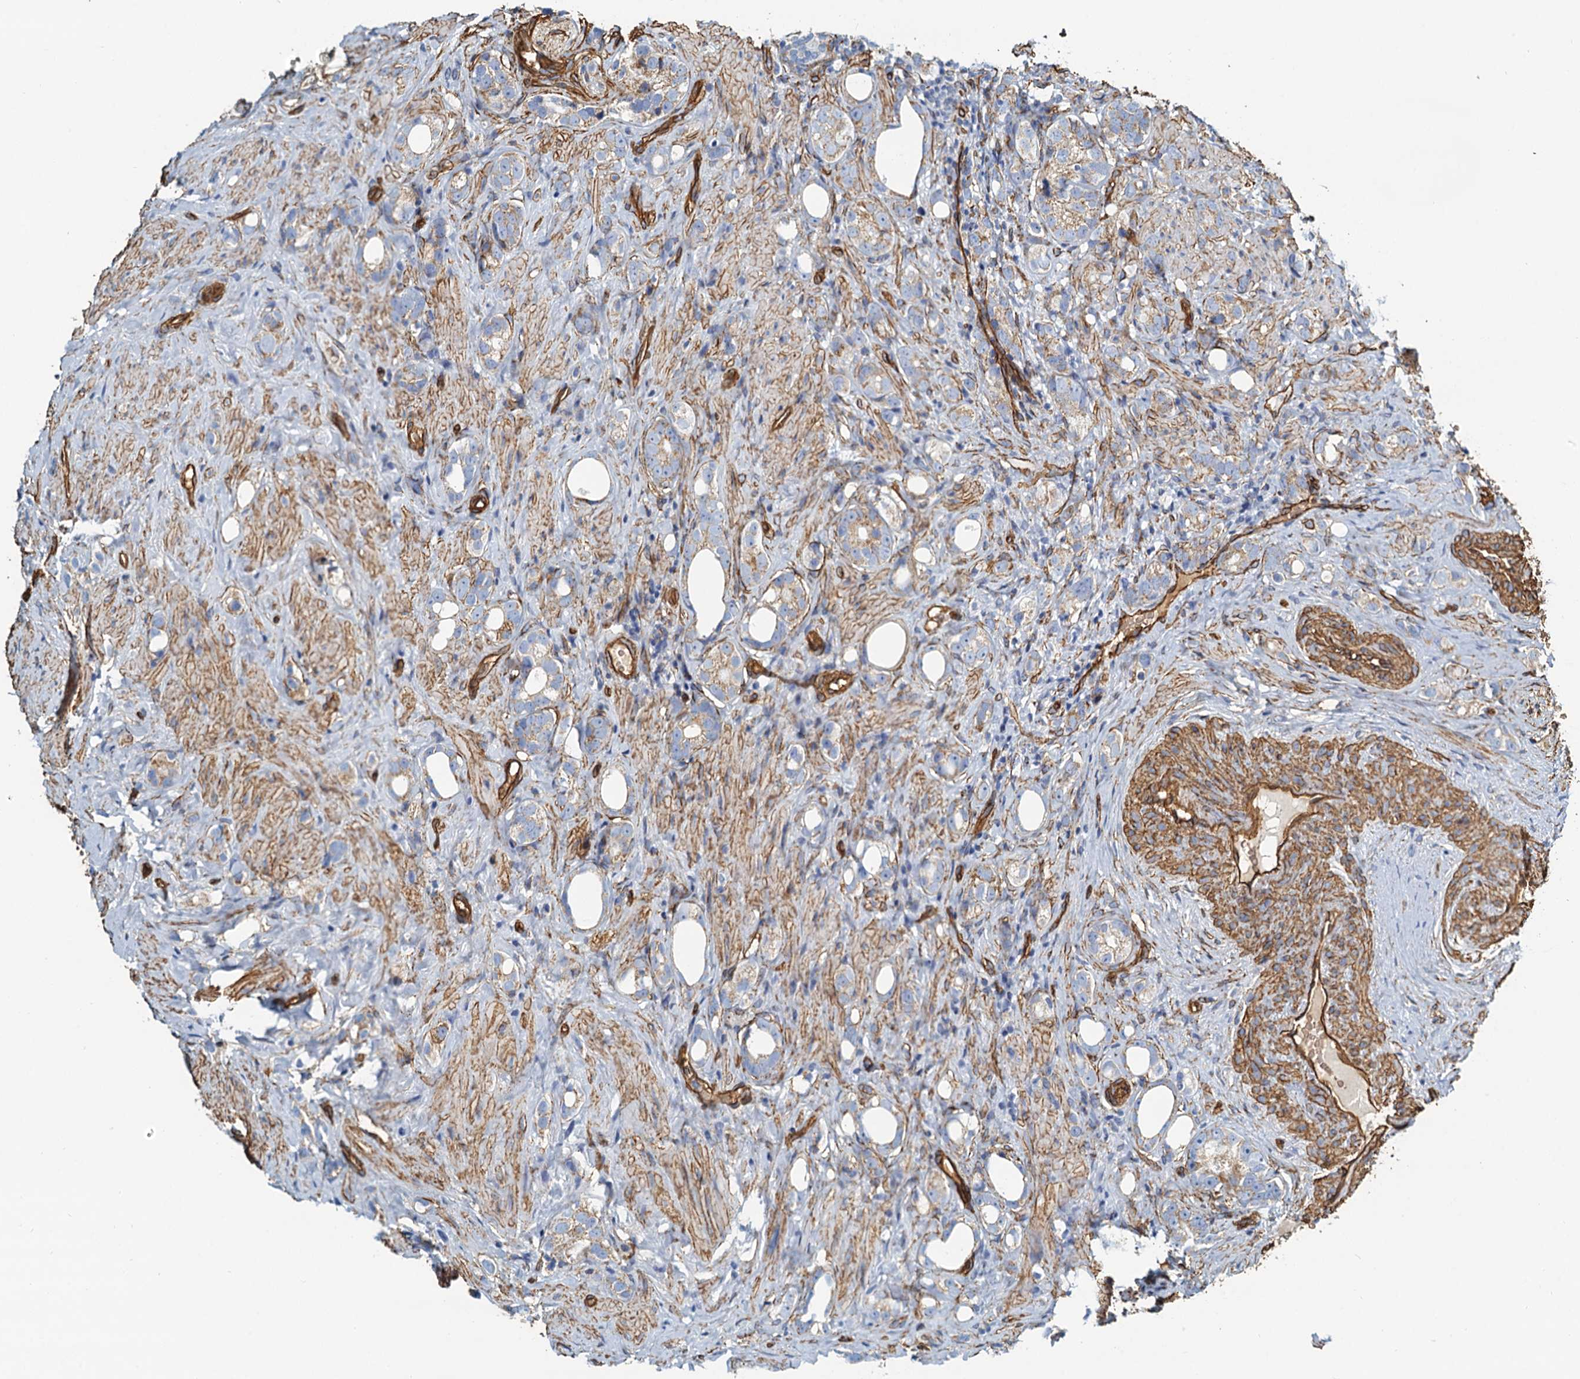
{"staining": {"intensity": "weak", "quantity": "<25%", "location": "cytoplasmic/membranous"}, "tissue": "prostate cancer", "cell_type": "Tumor cells", "image_type": "cancer", "snomed": [{"axis": "morphology", "description": "Adenocarcinoma, High grade"}, {"axis": "topography", "description": "Prostate"}], "caption": "Immunohistochemistry (IHC) image of neoplastic tissue: human high-grade adenocarcinoma (prostate) stained with DAB exhibits no significant protein expression in tumor cells.", "gene": "DGKG", "patient": {"sex": "male", "age": 63}}